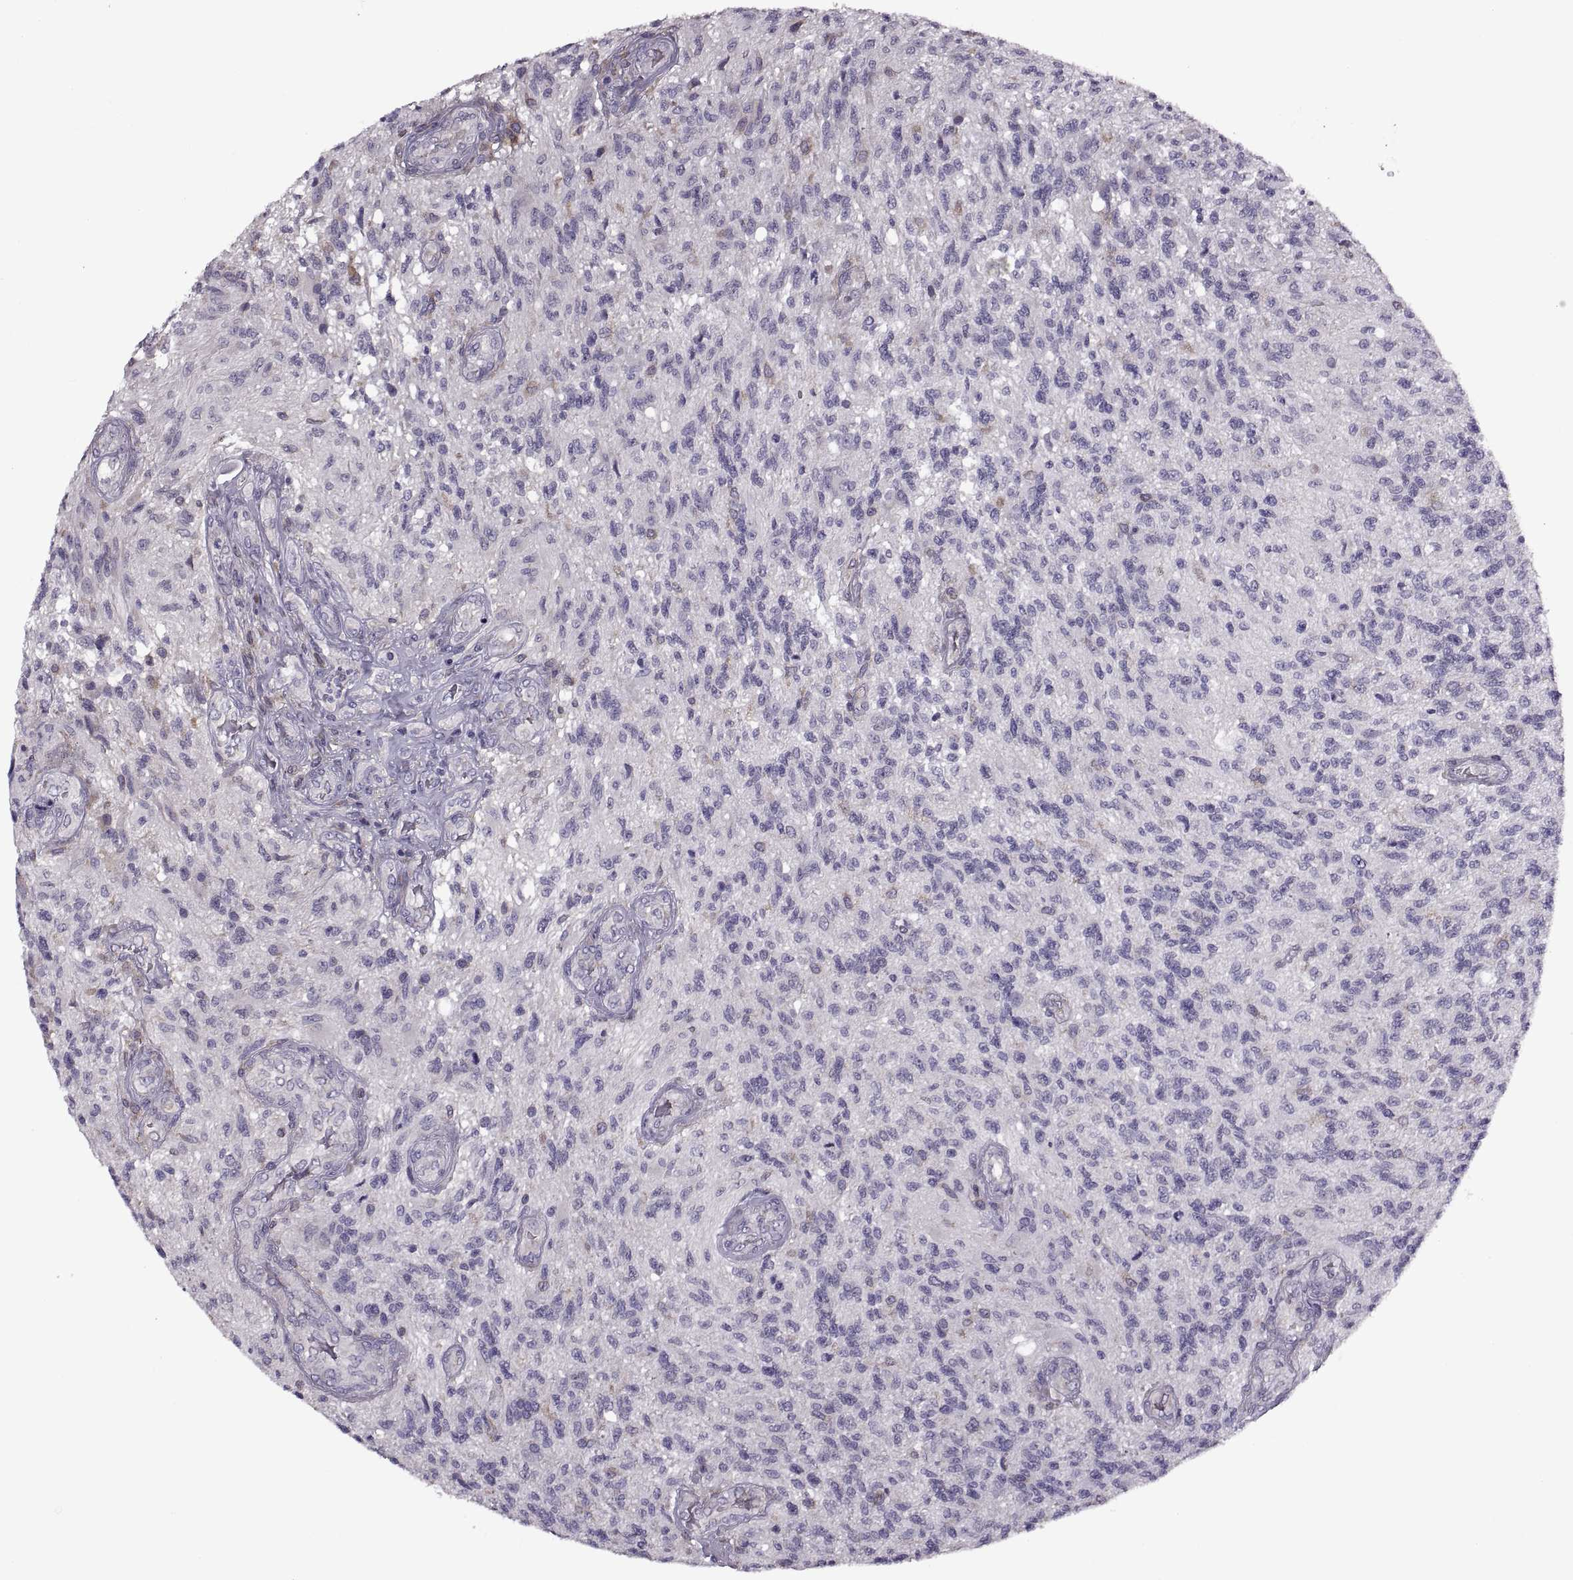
{"staining": {"intensity": "negative", "quantity": "none", "location": "none"}, "tissue": "glioma", "cell_type": "Tumor cells", "image_type": "cancer", "snomed": [{"axis": "morphology", "description": "Glioma, malignant, High grade"}, {"axis": "topography", "description": "Brain"}], "caption": "Photomicrograph shows no significant protein staining in tumor cells of malignant glioma (high-grade).", "gene": "LETM2", "patient": {"sex": "male", "age": 56}}